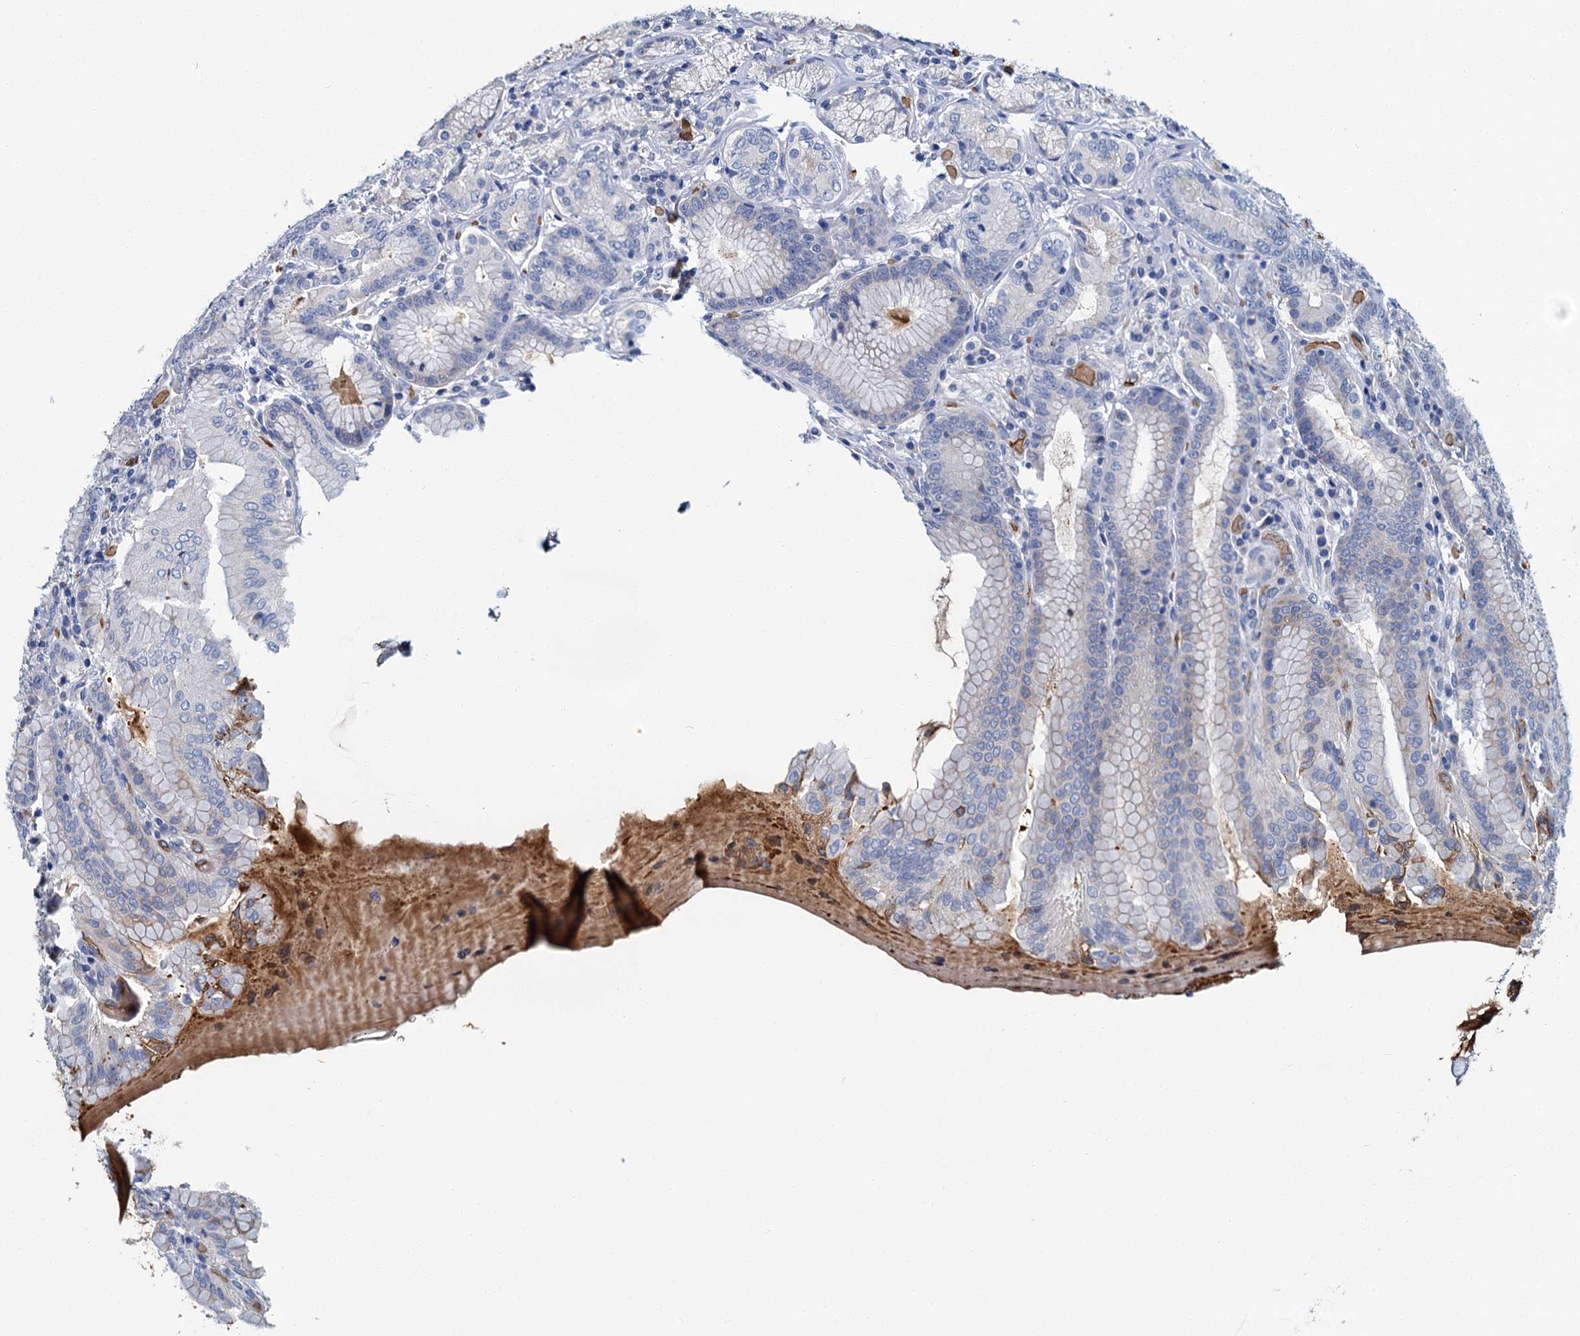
{"staining": {"intensity": "negative", "quantity": "none", "location": "none"}, "tissue": "stomach", "cell_type": "Glandular cells", "image_type": "normal", "snomed": [{"axis": "morphology", "description": "Normal tissue, NOS"}, {"axis": "topography", "description": "Stomach, upper"}, {"axis": "topography", "description": "Stomach, lower"}], "caption": "DAB (3,3'-diaminobenzidine) immunohistochemical staining of benign human stomach displays no significant positivity in glandular cells.", "gene": "ATG2A", "patient": {"sex": "female", "age": 76}}